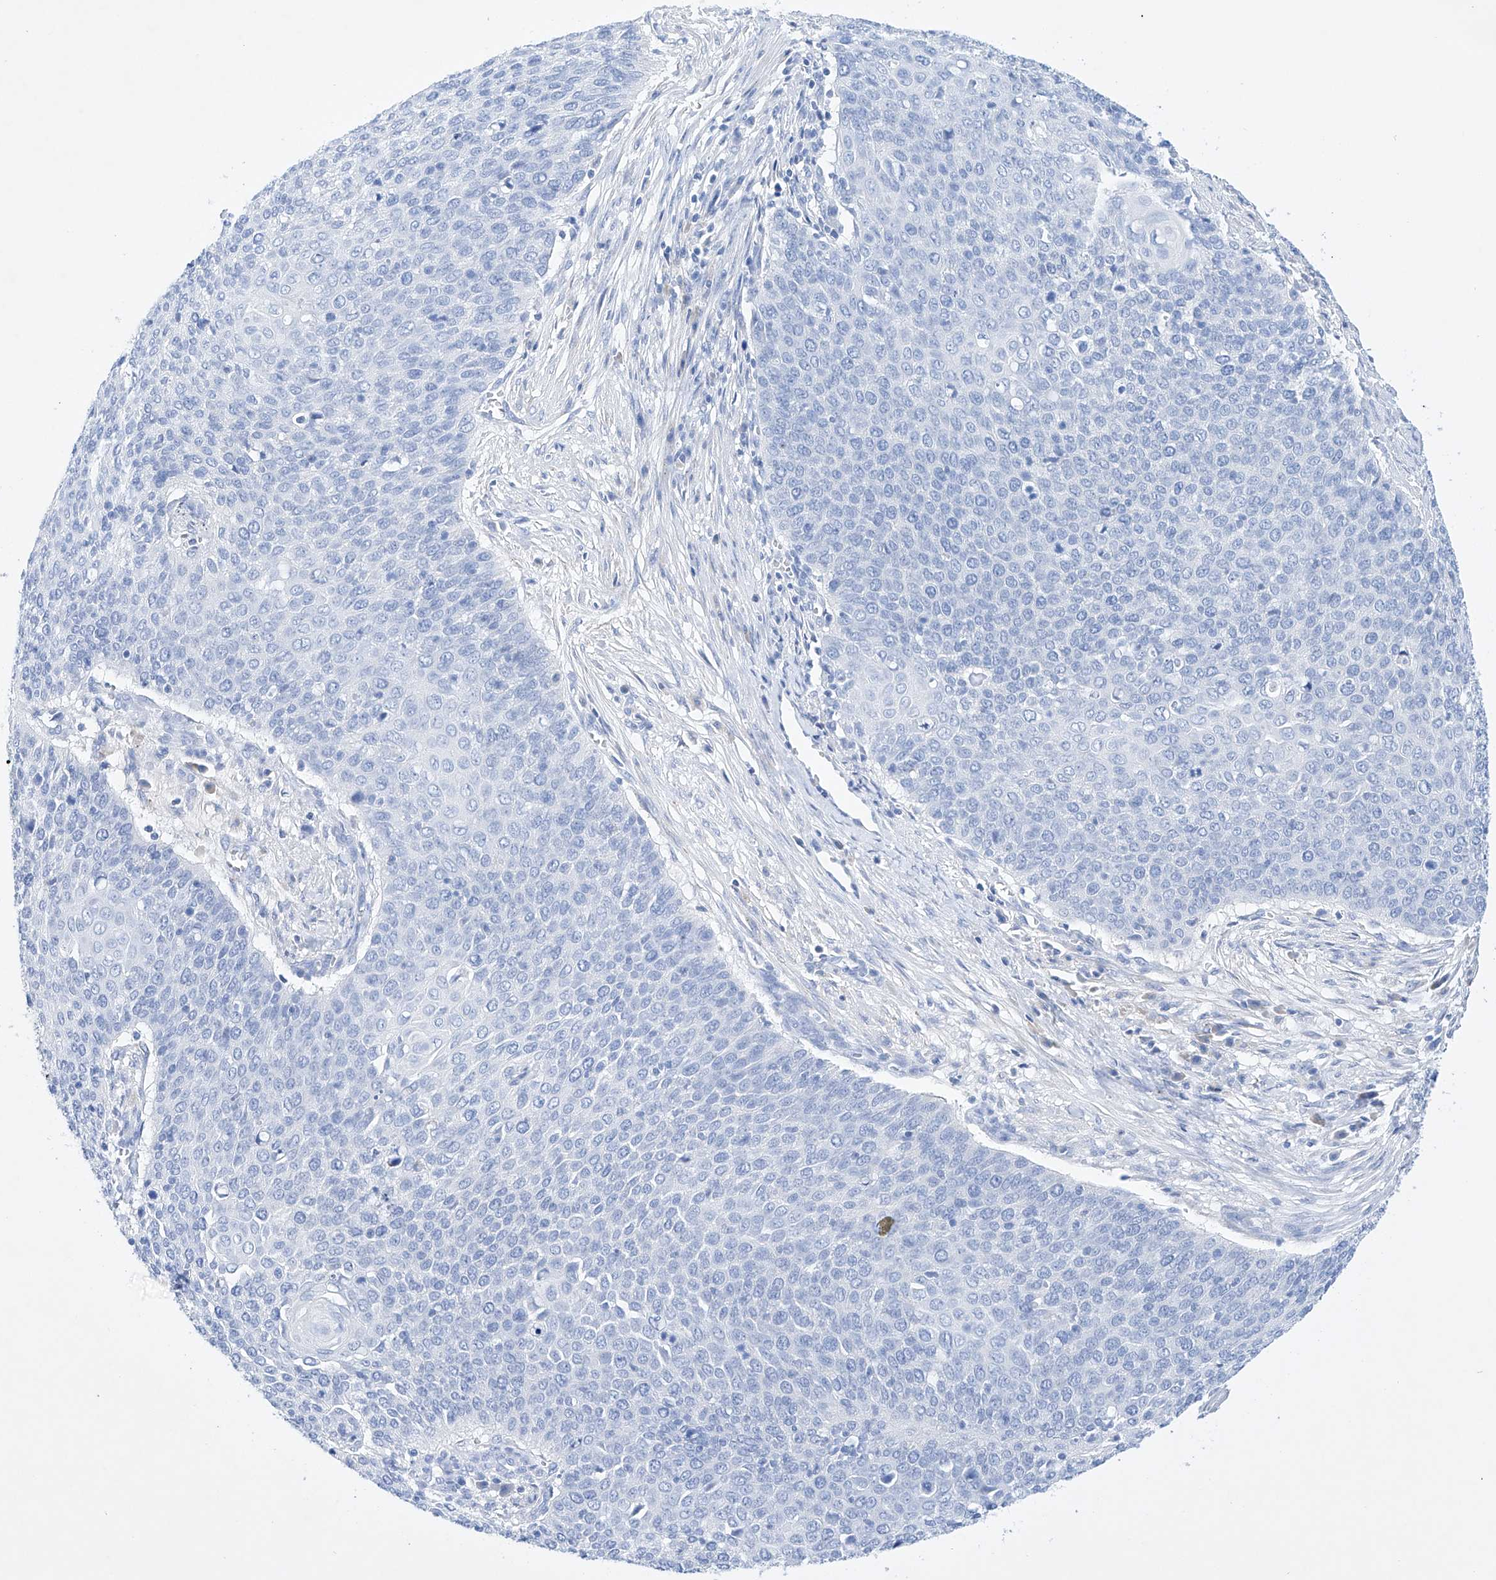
{"staining": {"intensity": "negative", "quantity": "none", "location": "none"}, "tissue": "cervical cancer", "cell_type": "Tumor cells", "image_type": "cancer", "snomed": [{"axis": "morphology", "description": "Squamous cell carcinoma, NOS"}, {"axis": "topography", "description": "Cervix"}], "caption": "An immunohistochemistry histopathology image of cervical squamous cell carcinoma is shown. There is no staining in tumor cells of cervical squamous cell carcinoma.", "gene": "LURAP1", "patient": {"sex": "female", "age": 39}}